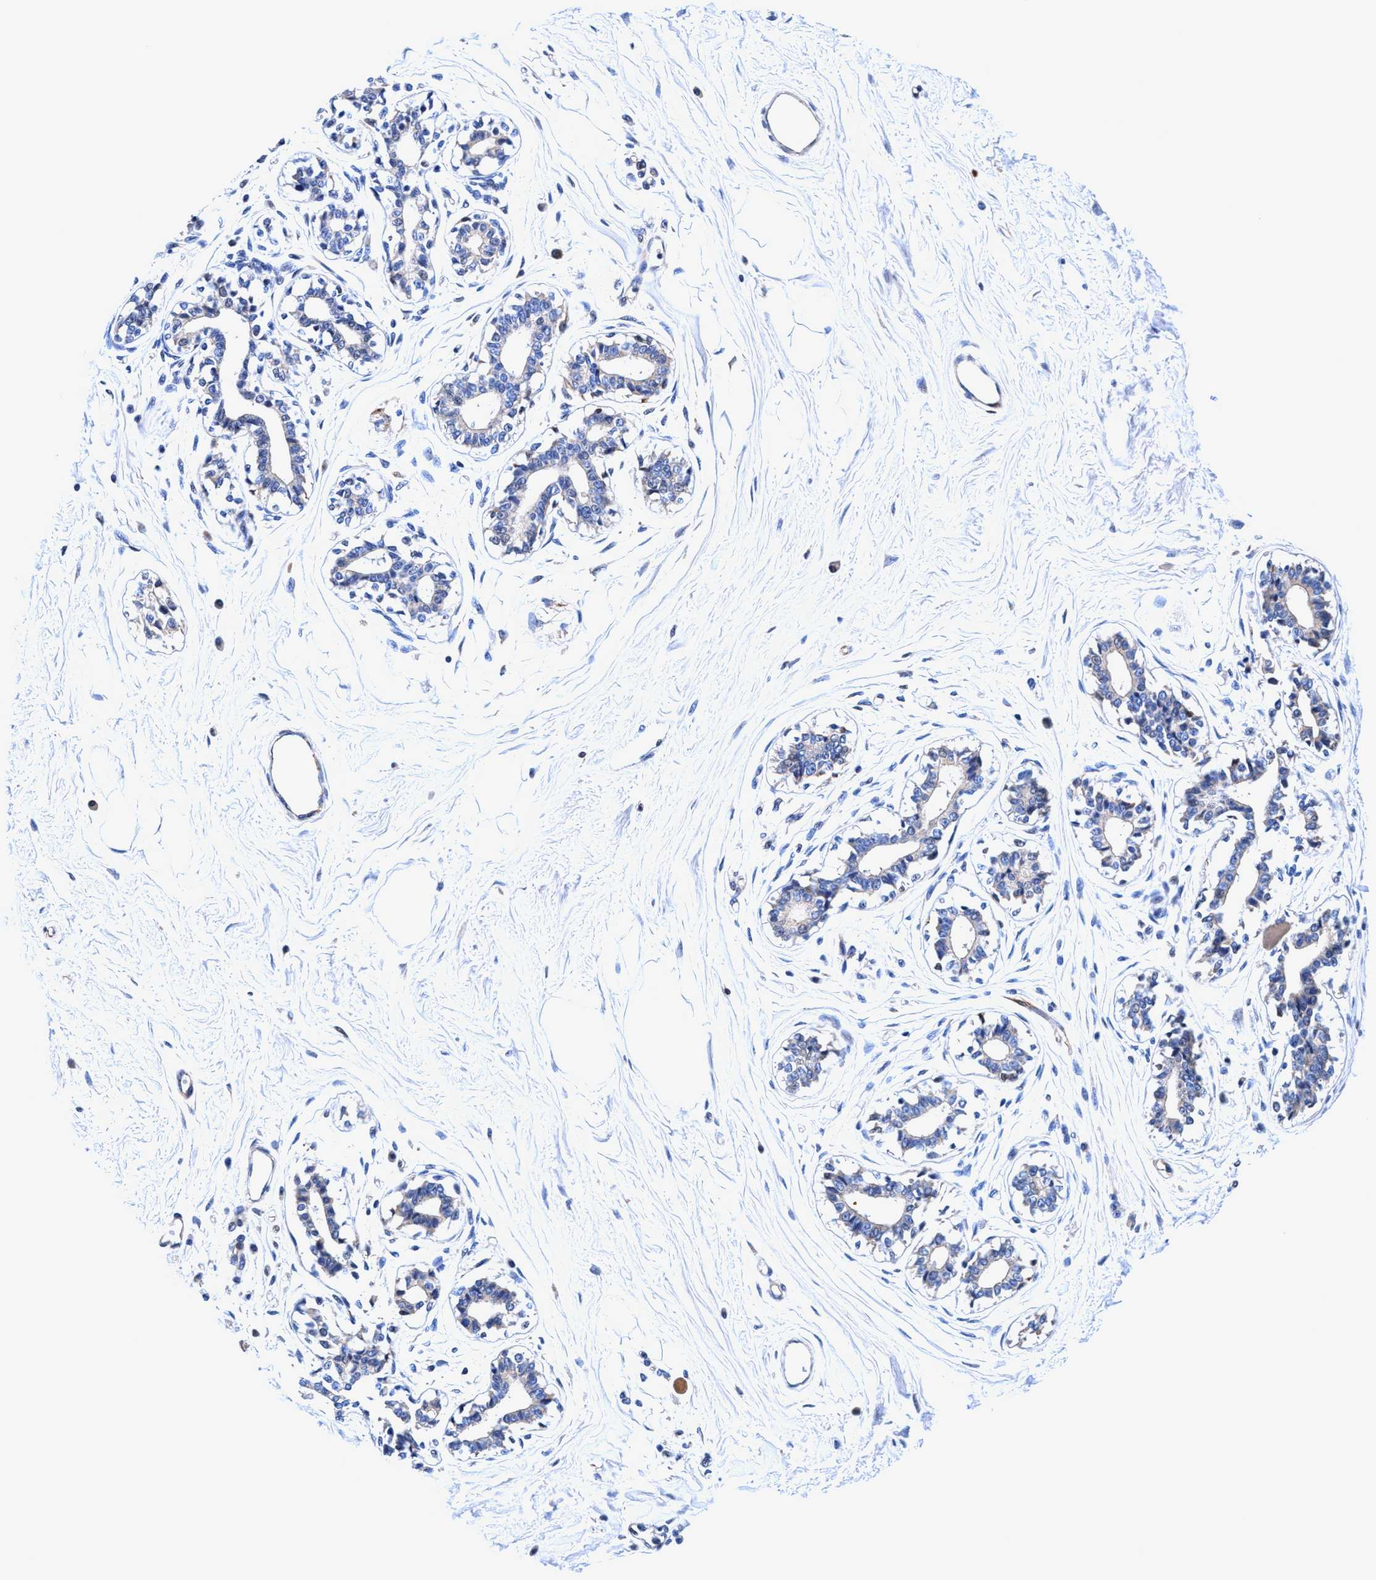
{"staining": {"intensity": "negative", "quantity": "none", "location": "none"}, "tissue": "breast", "cell_type": "Adipocytes", "image_type": "normal", "snomed": [{"axis": "morphology", "description": "Normal tissue, NOS"}, {"axis": "topography", "description": "Breast"}], "caption": "Immunohistochemical staining of unremarkable breast exhibits no significant expression in adipocytes. (DAB (3,3'-diaminobenzidine) IHC visualized using brightfield microscopy, high magnification).", "gene": "UBALD2", "patient": {"sex": "female", "age": 45}}